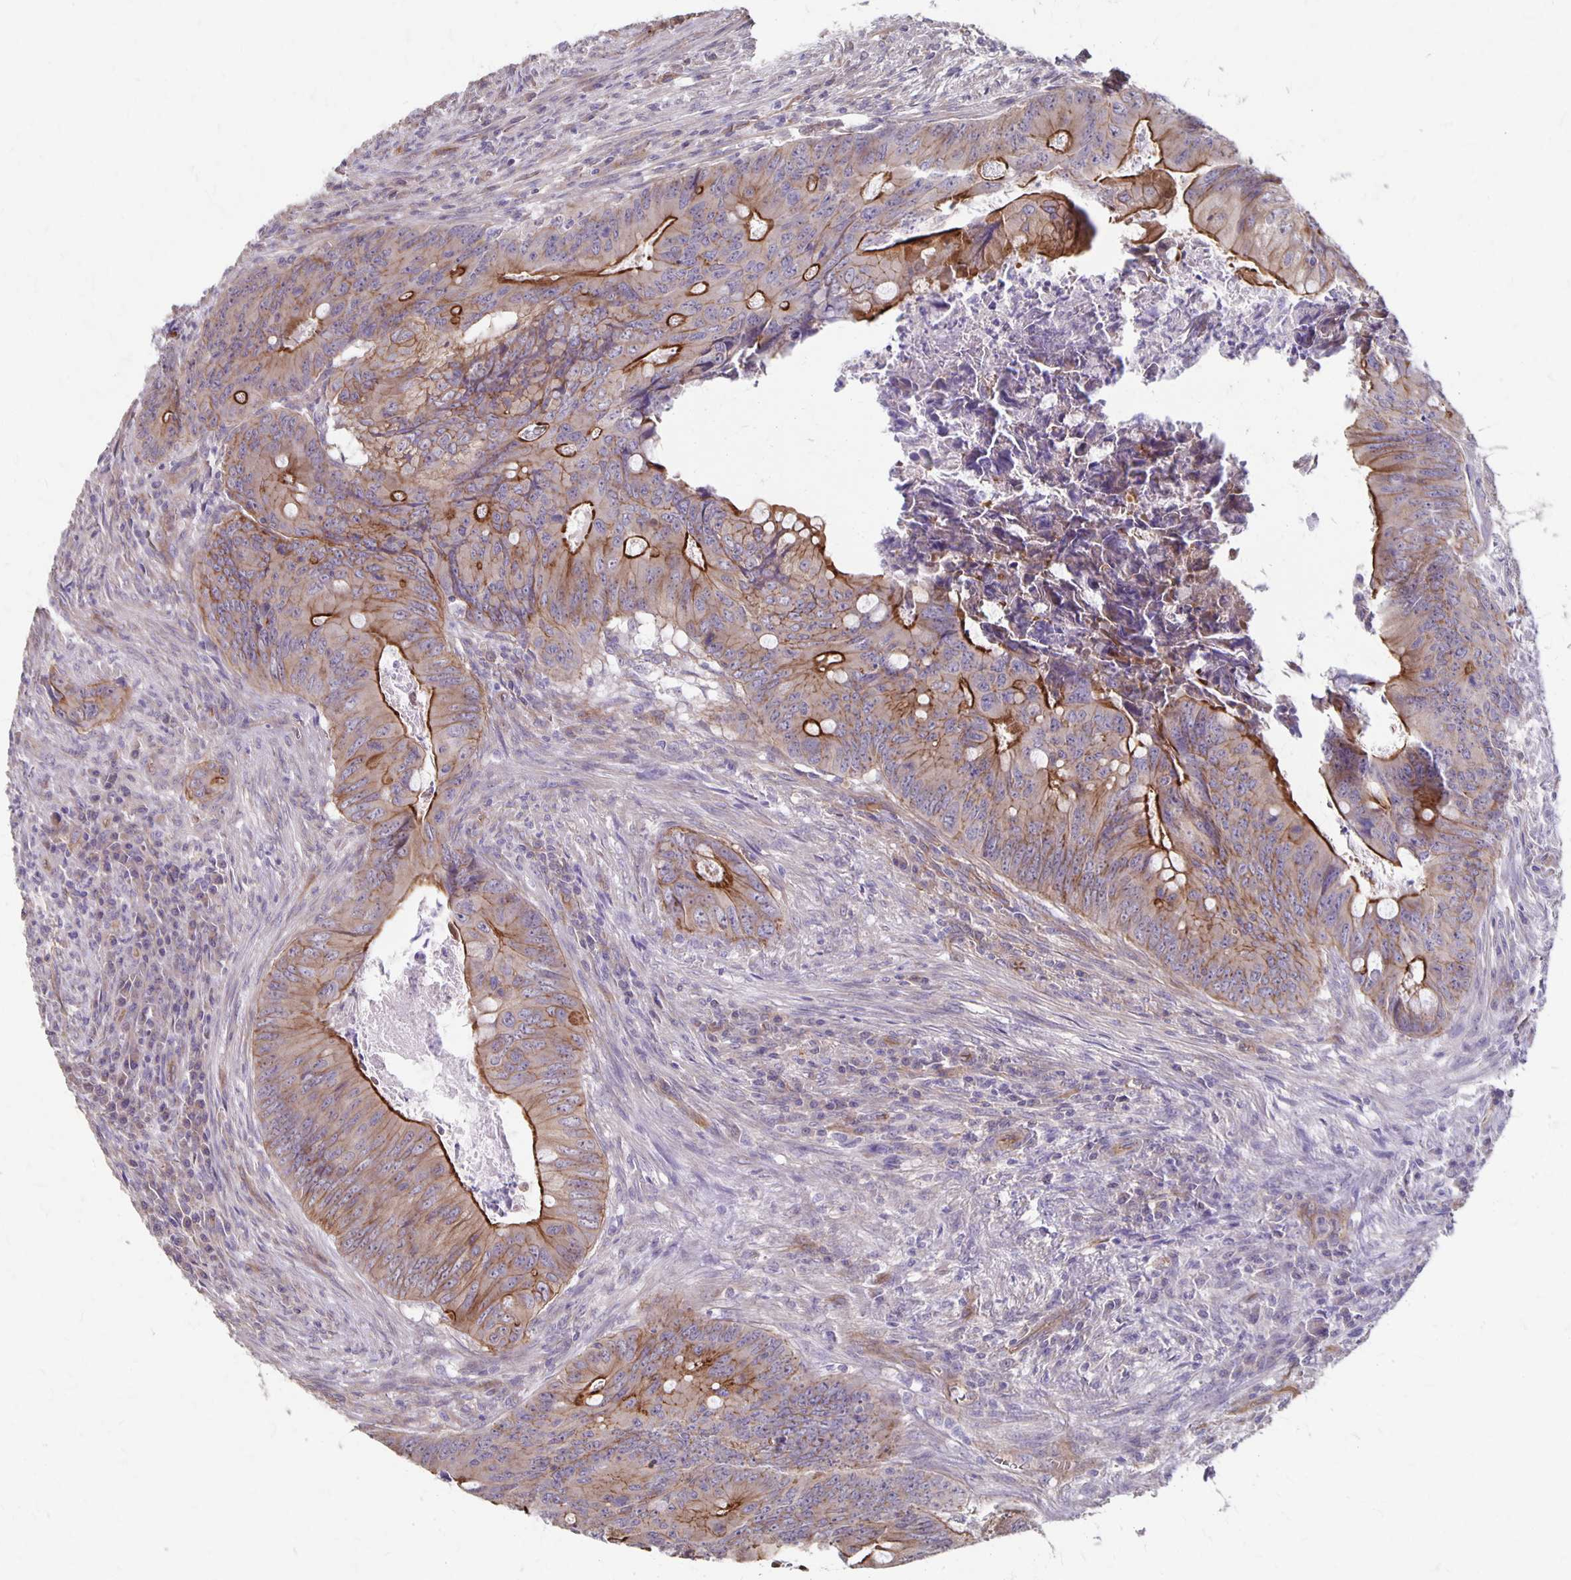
{"staining": {"intensity": "strong", "quantity": "25%-75%", "location": "cytoplasmic/membranous"}, "tissue": "colorectal cancer", "cell_type": "Tumor cells", "image_type": "cancer", "snomed": [{"axis": "morphology", "description": "Adenocarcinoma, NOS"}, {"axis": "topography", "description": "Colon"}], "caption": "Tumor cells demonstrate strong cytoplasmic/membranous staining in approximately 25%-75% of cells in colorectal cancer.", "gene": "PPP1R3E", "patient": {"sex": "female", "age": 74}}